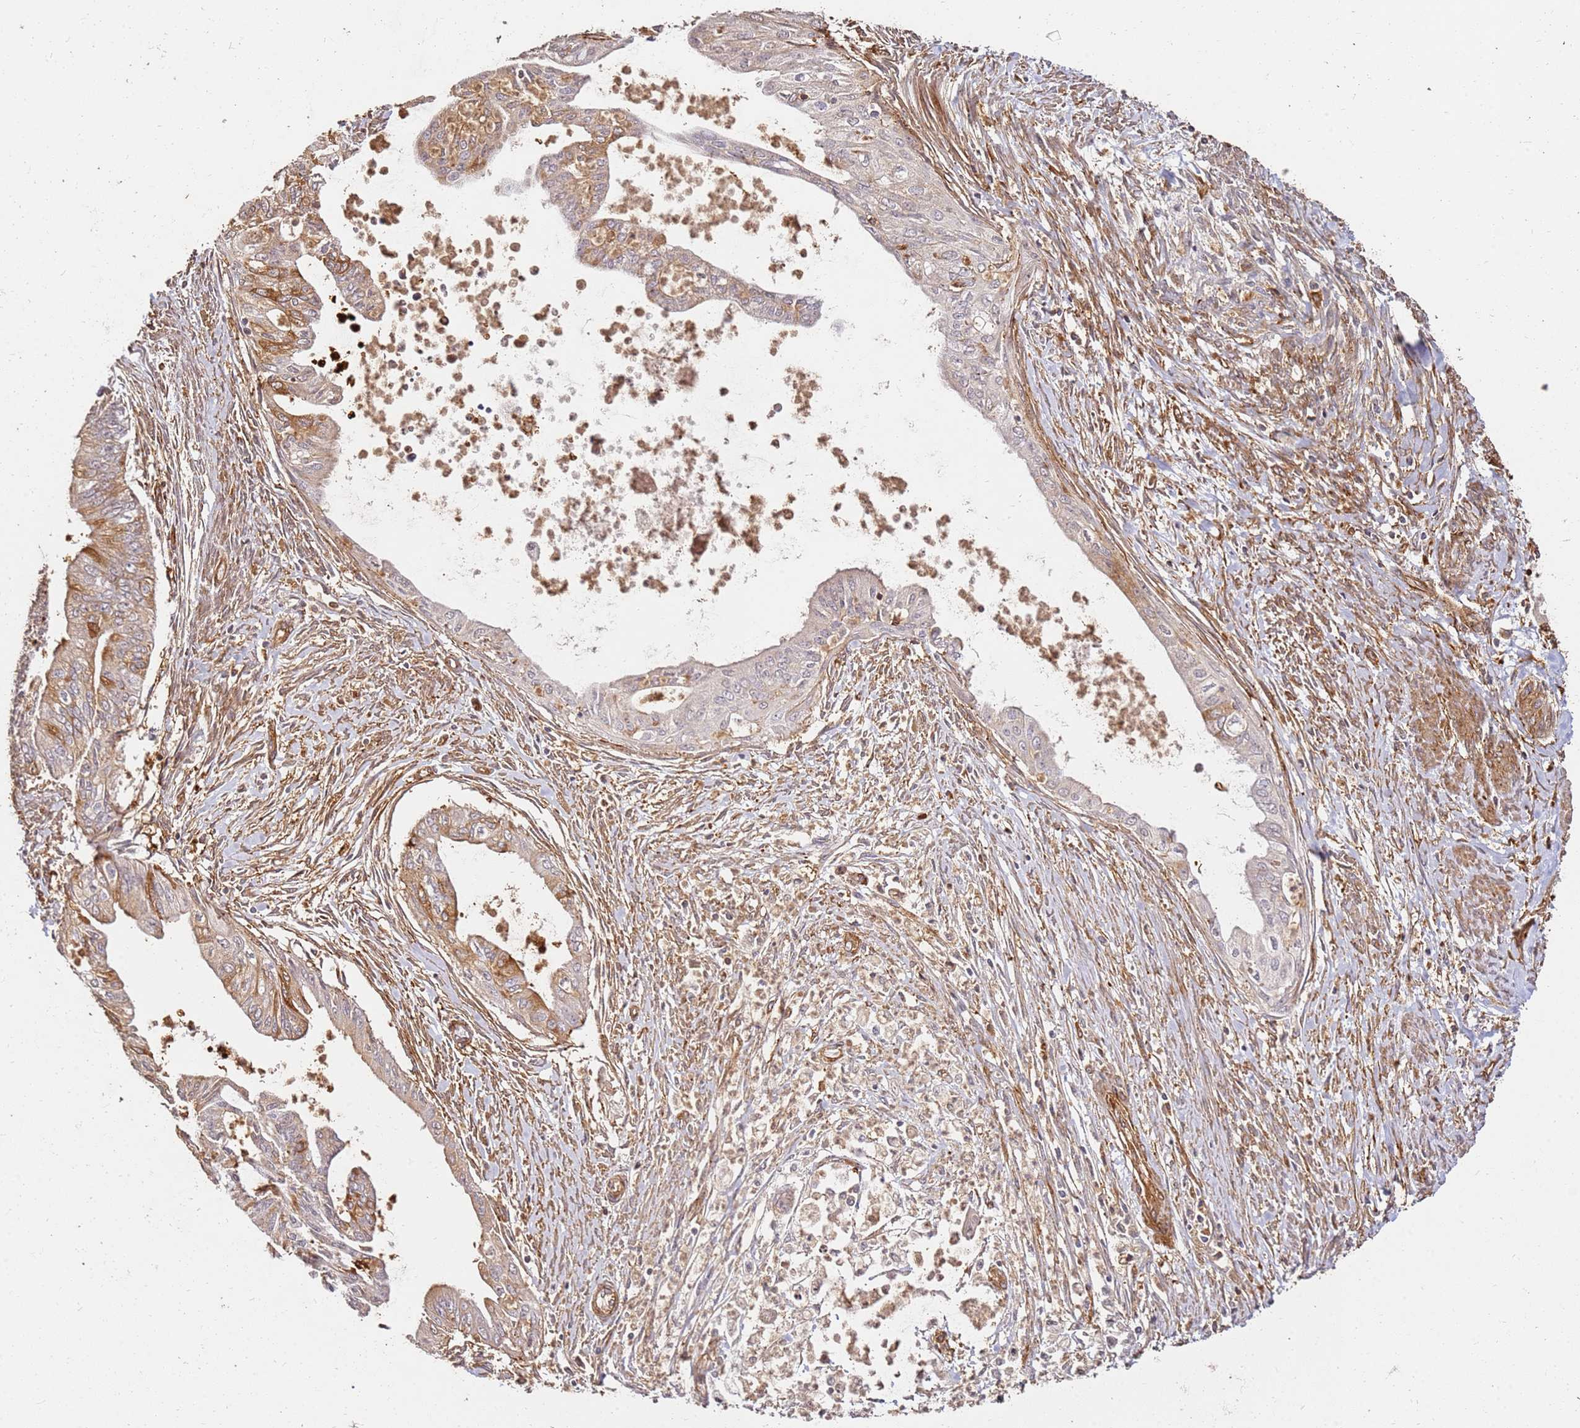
{"staining": {"intensity": "moderate", "quantity": "<25%", "location": "cytoplasmic/membranous"}, "tissue": "endometrial cancer", "cell_type": "Tumor cells", "image_type": "cancer", "snomed": [{"axis": "morphology", "description": "Adenocarcinoma, NOS"}, {"axis": "topography", "description": "Endometrium"}], "caption": "This micrograph exhibits immunohistochemistry (IHC) staining of endometrial adenocarcinoma, with low moderate cytoplasmic/membranous positivity in about <25% of tumor cells.", "gene": "DVL3", "patient": {"sex": "female", "age": 73}}